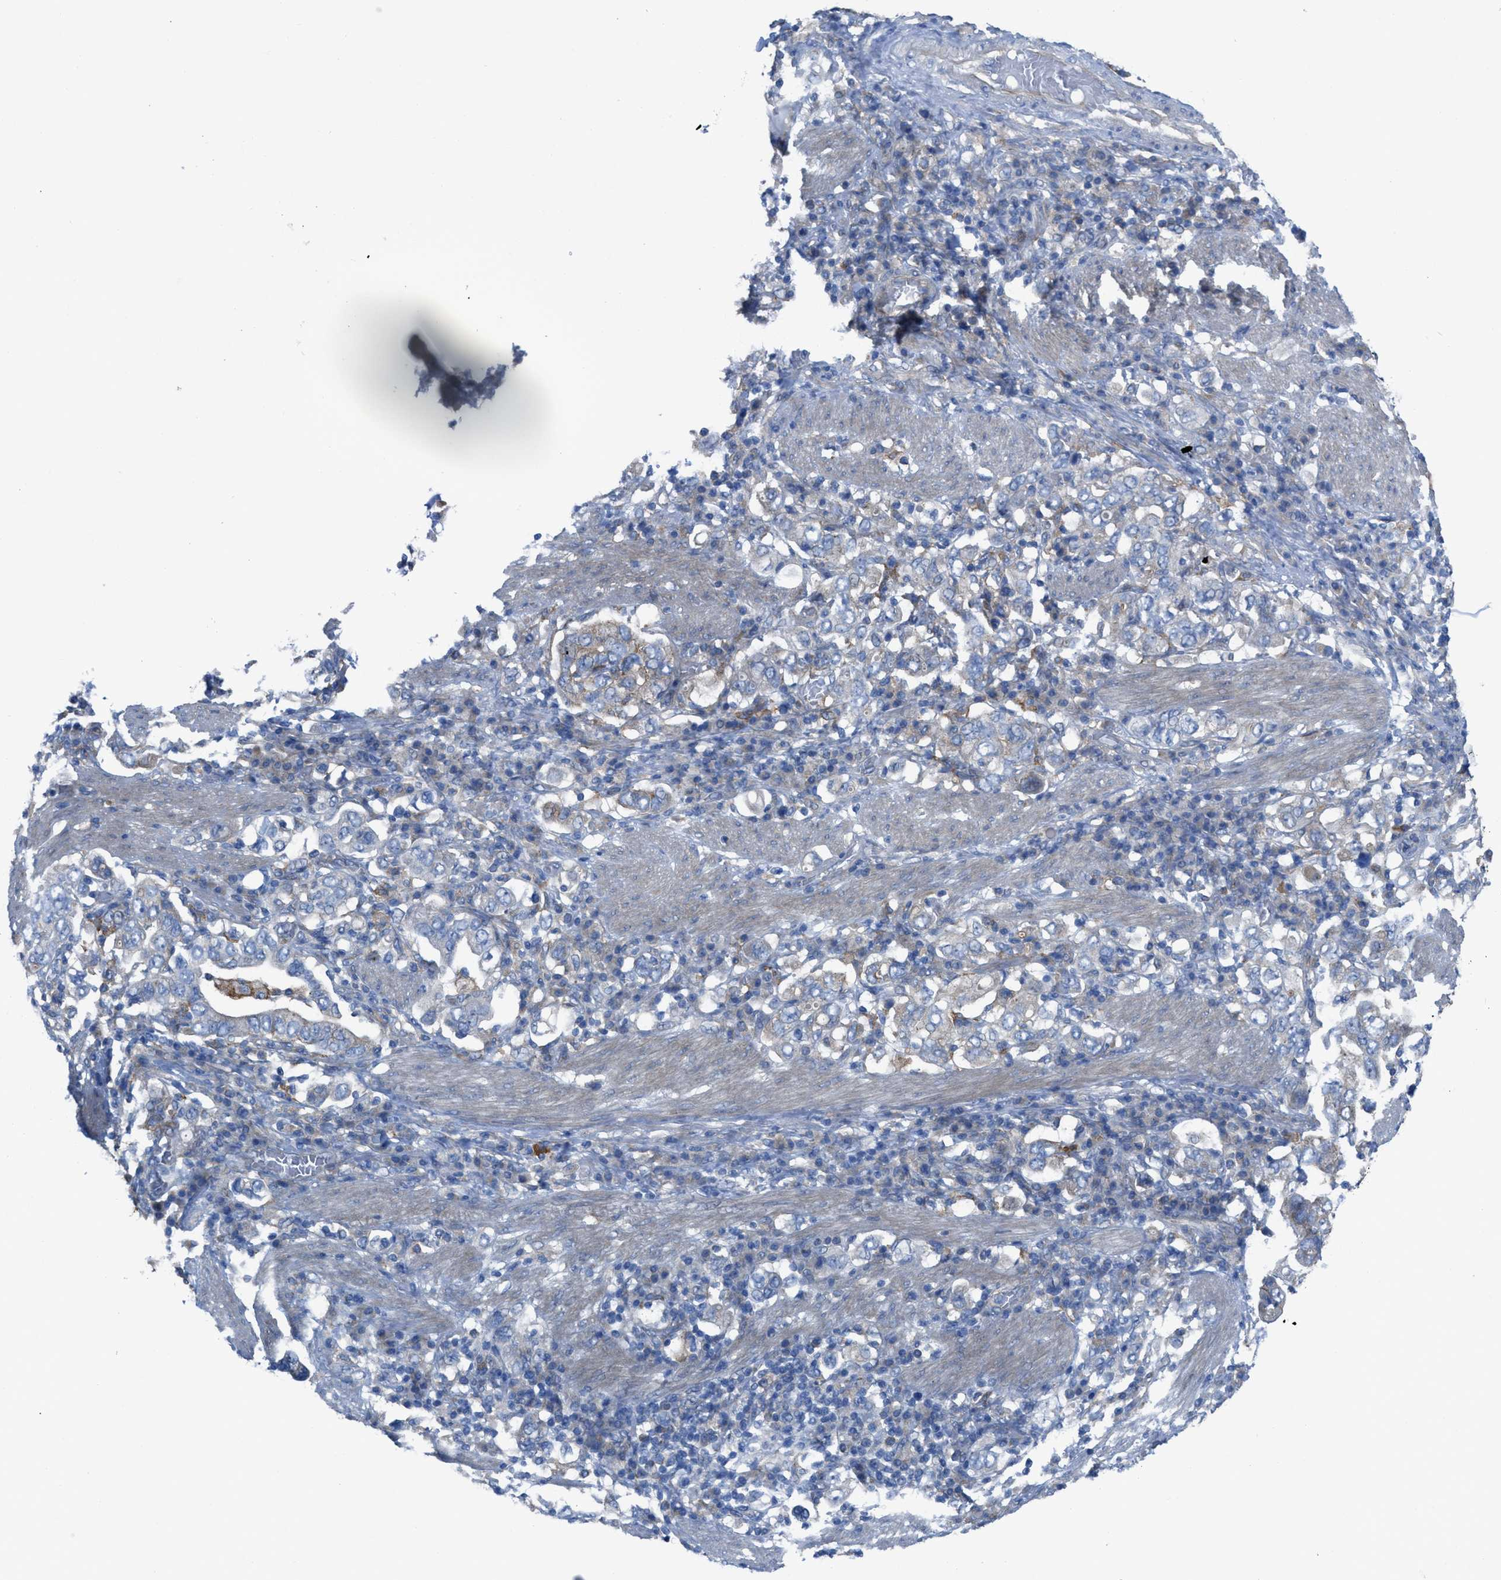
{"staining": {"intensity": "weak", "quantity": "<25%", "location": "cytoplasmic/membranous"}, "tissue": "stomach cancer", "cell_type": "Tumor cells", "image_type": "cancer", "snomed": [{"axis": "morphology", "description": "Adenocarcinoma, NOS"}, {"axis": "topography", "description": "Stomach, upper"}], "caption": "This is an IHC histopathology image of stomach cancer (adenocarcinoma). There is no staining in tumor cells.", "gene": "EGFR", "patient": {"sex": "male", "age": 62}}